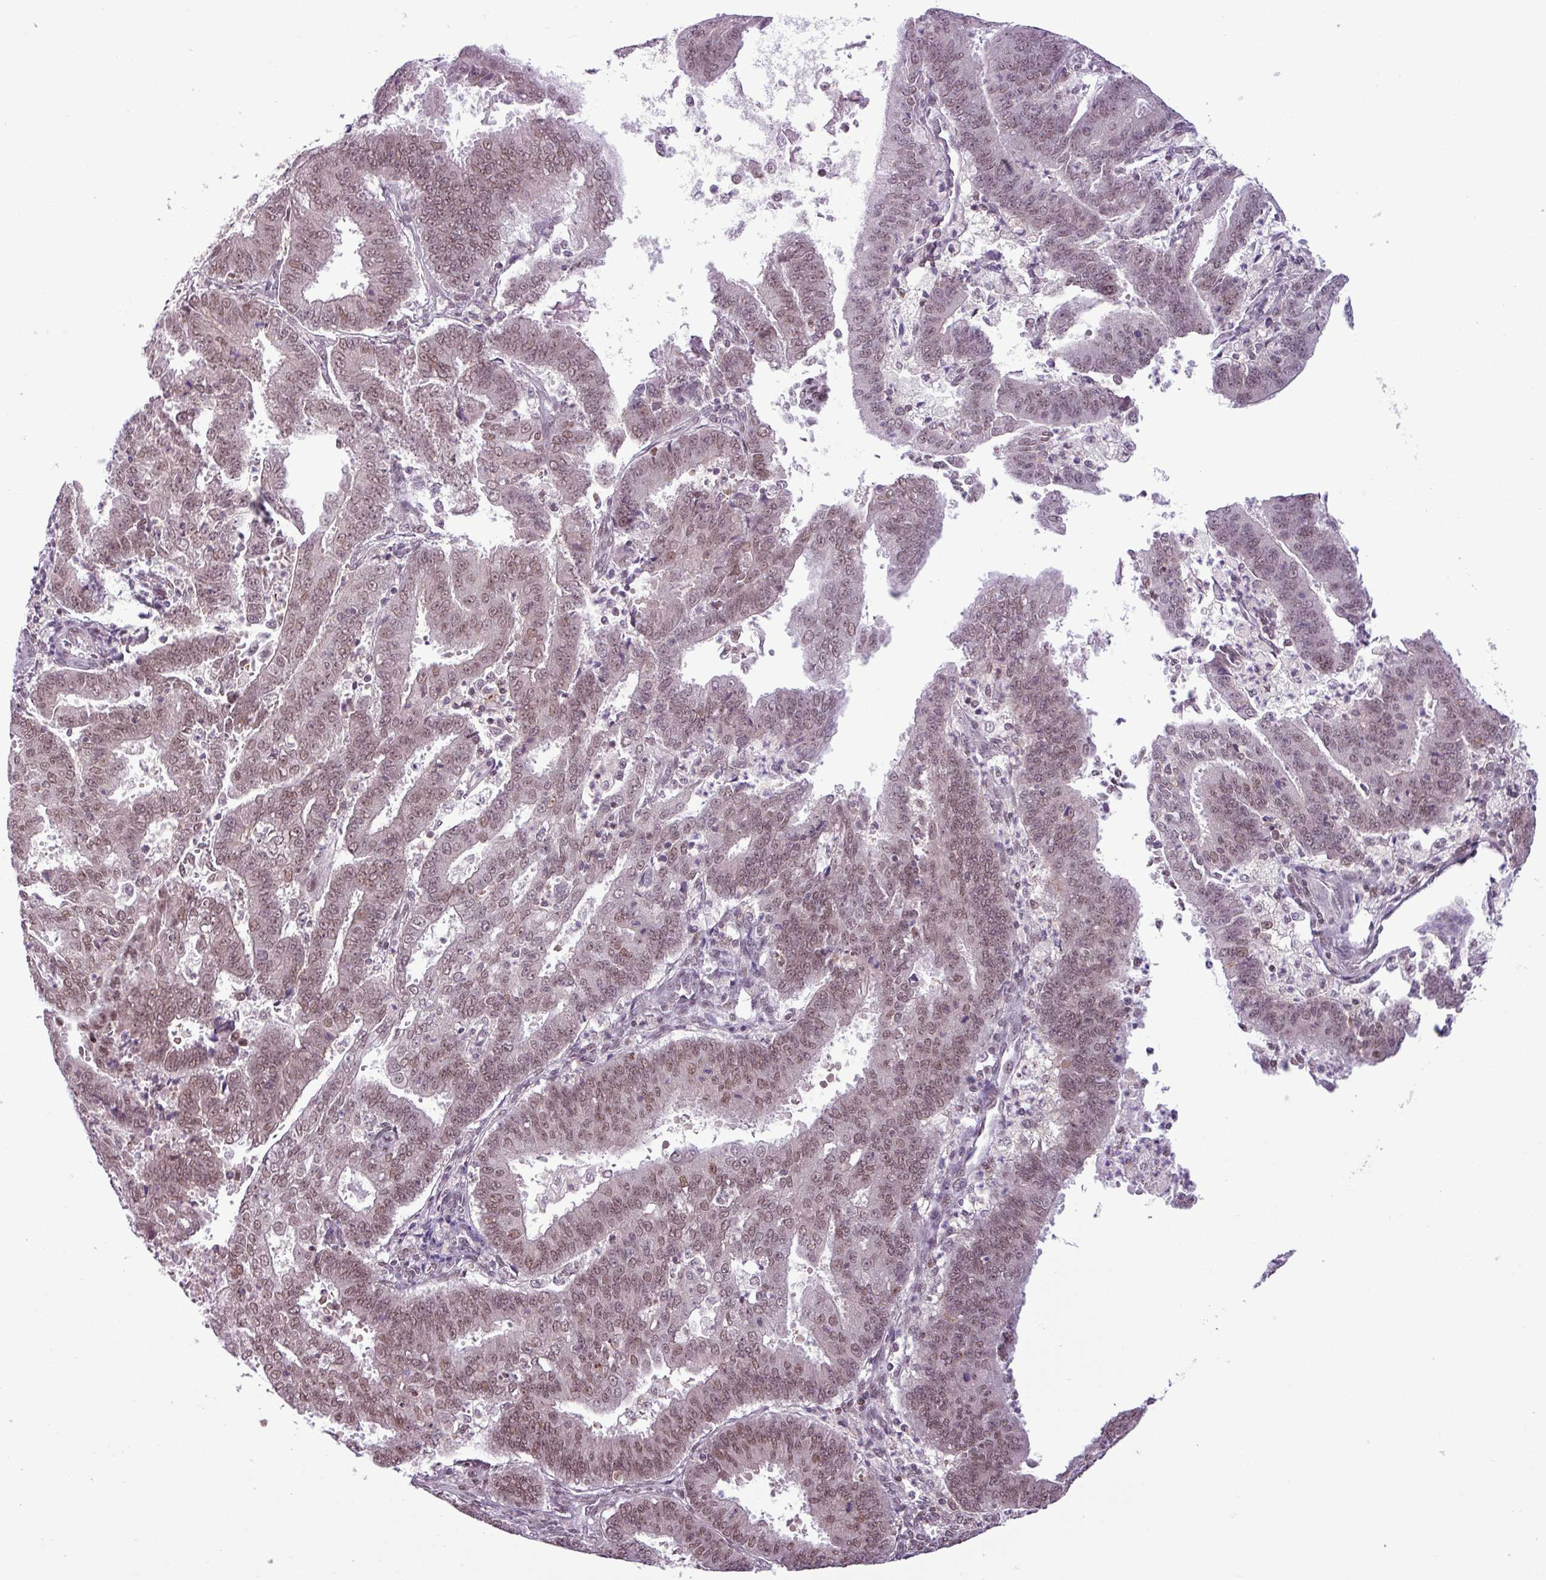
{"staining": {"intensity": "moderate", "quantity": ">75%", "location": "nuclear"}, "tissue": "endometrial cancer", "cell_type": "Tumor cells", "image_type": "cancer", "snomed": [{"axis": "morphology", "description": "Adenocarcinoma, NOS"}, {"axis": "topography", "description": "Endometrium"}], "caption": "Immunohistochemical staining of adenocarcinoma (endometrial) demonstrates moderate nuclear protein staining in about >75% of tumor cells.", "gene": "NOTCH2", "patient": {"sex": "female", "age": 73}}